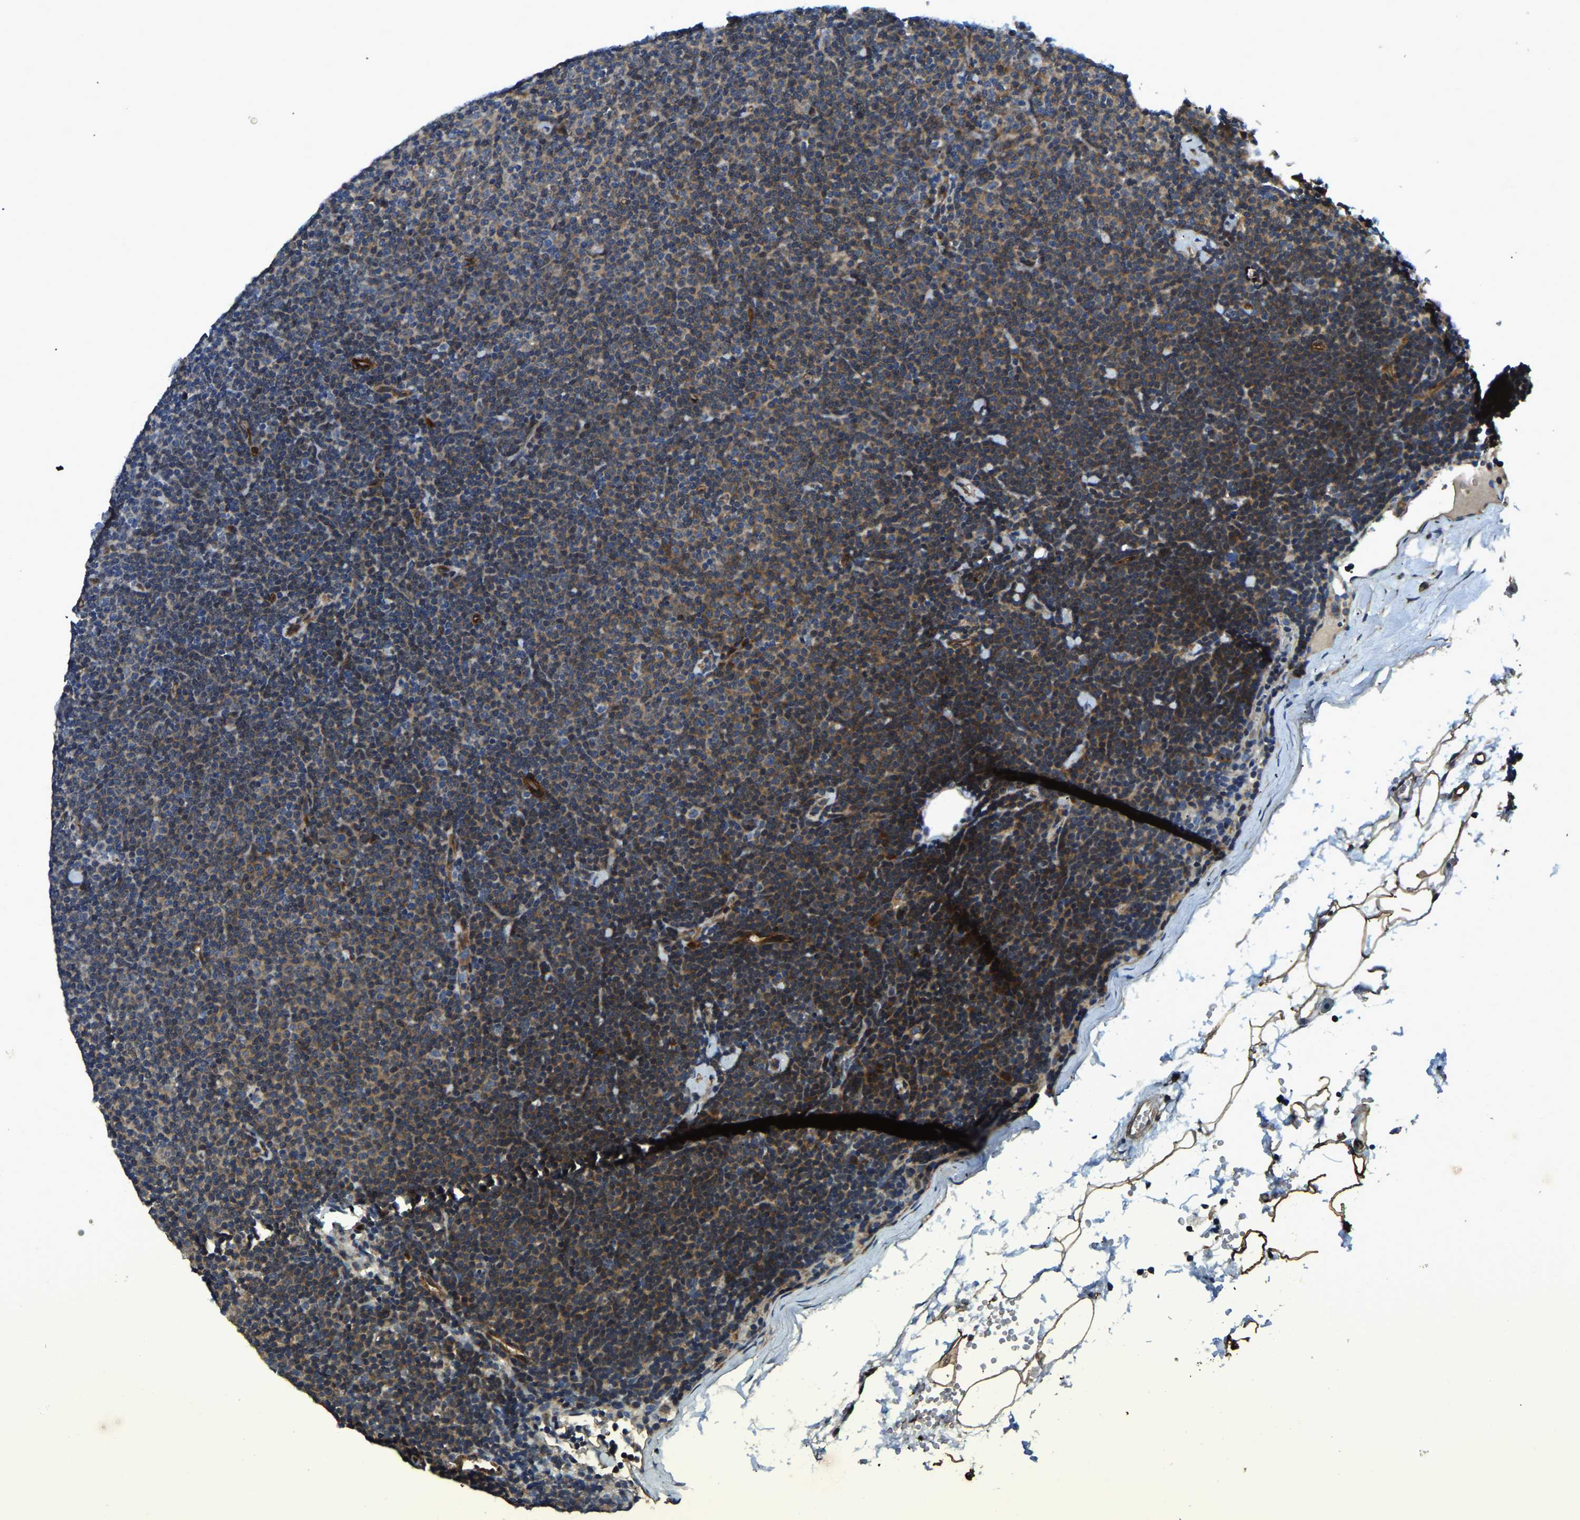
{"staining": {"intensity": "moderate", "quantity": "25%-75%", "location": "cytoplasmic/membranous"}, "tissue": "lymphoma", "cell_type": "Tumor cells", "image_type": "cancer", "snomed": [{"axis": "morphology", "description": "Malignant lymphoma, non-Hodgkin's type, Low grade"}, {"axis": "topography", "description": "Lymph node"}], "caption": "Human low-grade malignant lymphoma, non-Hodgkin's type stained with a brown dye displays moderate cytoplasmic/membranous positive staining in approximately 25%-75% of tumor cells.", "gene": "RNF39", "patient": {"sex": "female", "age": 53}}